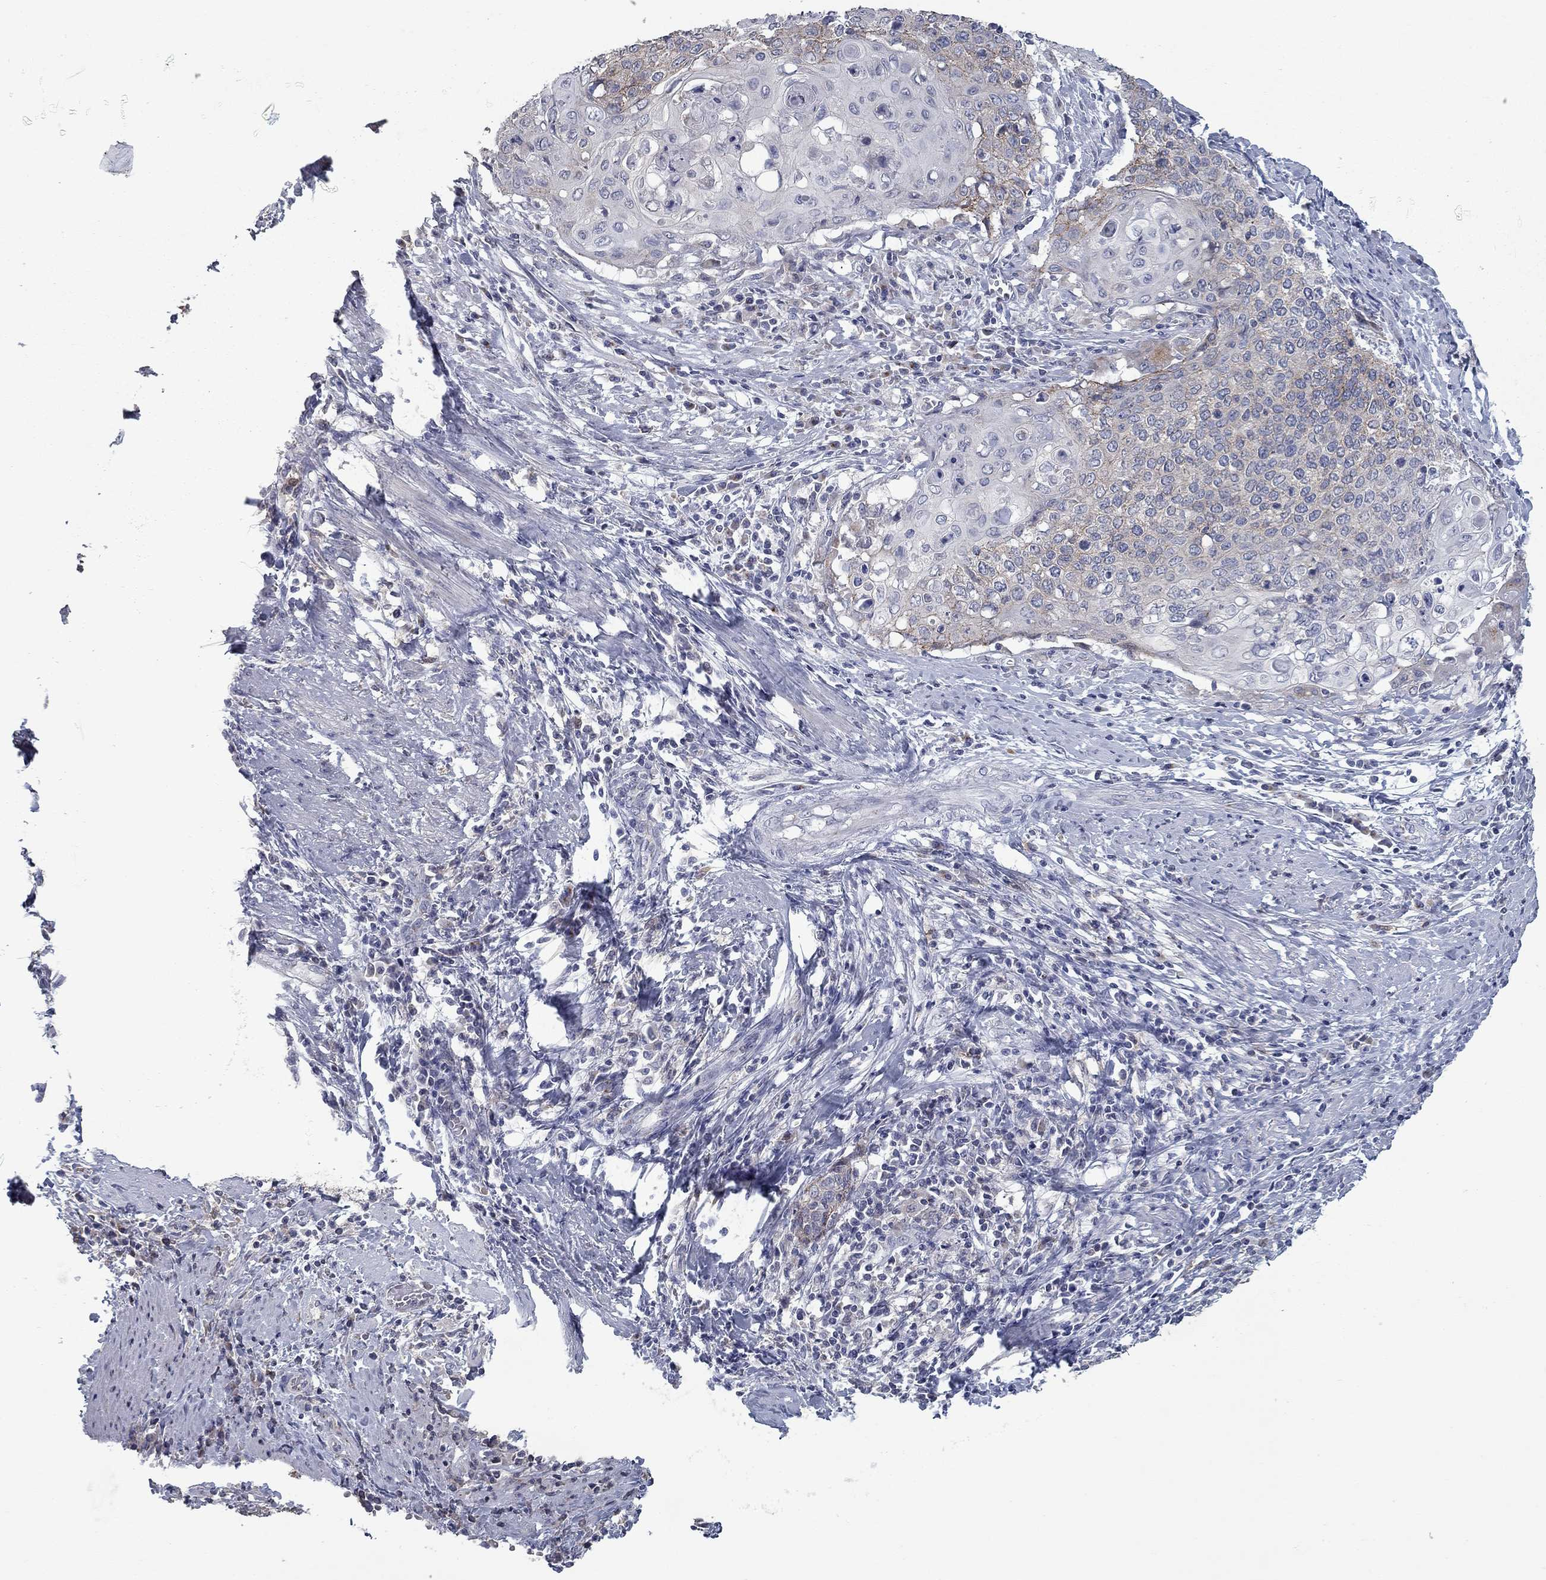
{"staining": {"intensity": "weak", "quantity": "<25%", "location": "cytoplasmic/membranous"}, "tissue": "cervical cancer", "cell_type": "Tumor cells", "image_type": "cancer", "snomed": [{"axis": "morphology", "description": "Squamous cell carcinoma, NOS"}, {"axis": "topography", "description": "Cervix"}], "caption": "Immunohistochemistry (IHC) of human squamous cell carcinoma (cervical) displays no expression in tumor cells. Nuclei are stained in blue.", "gene": "KIAA0319L", "patient": {"sex": "female", "age": 39}}